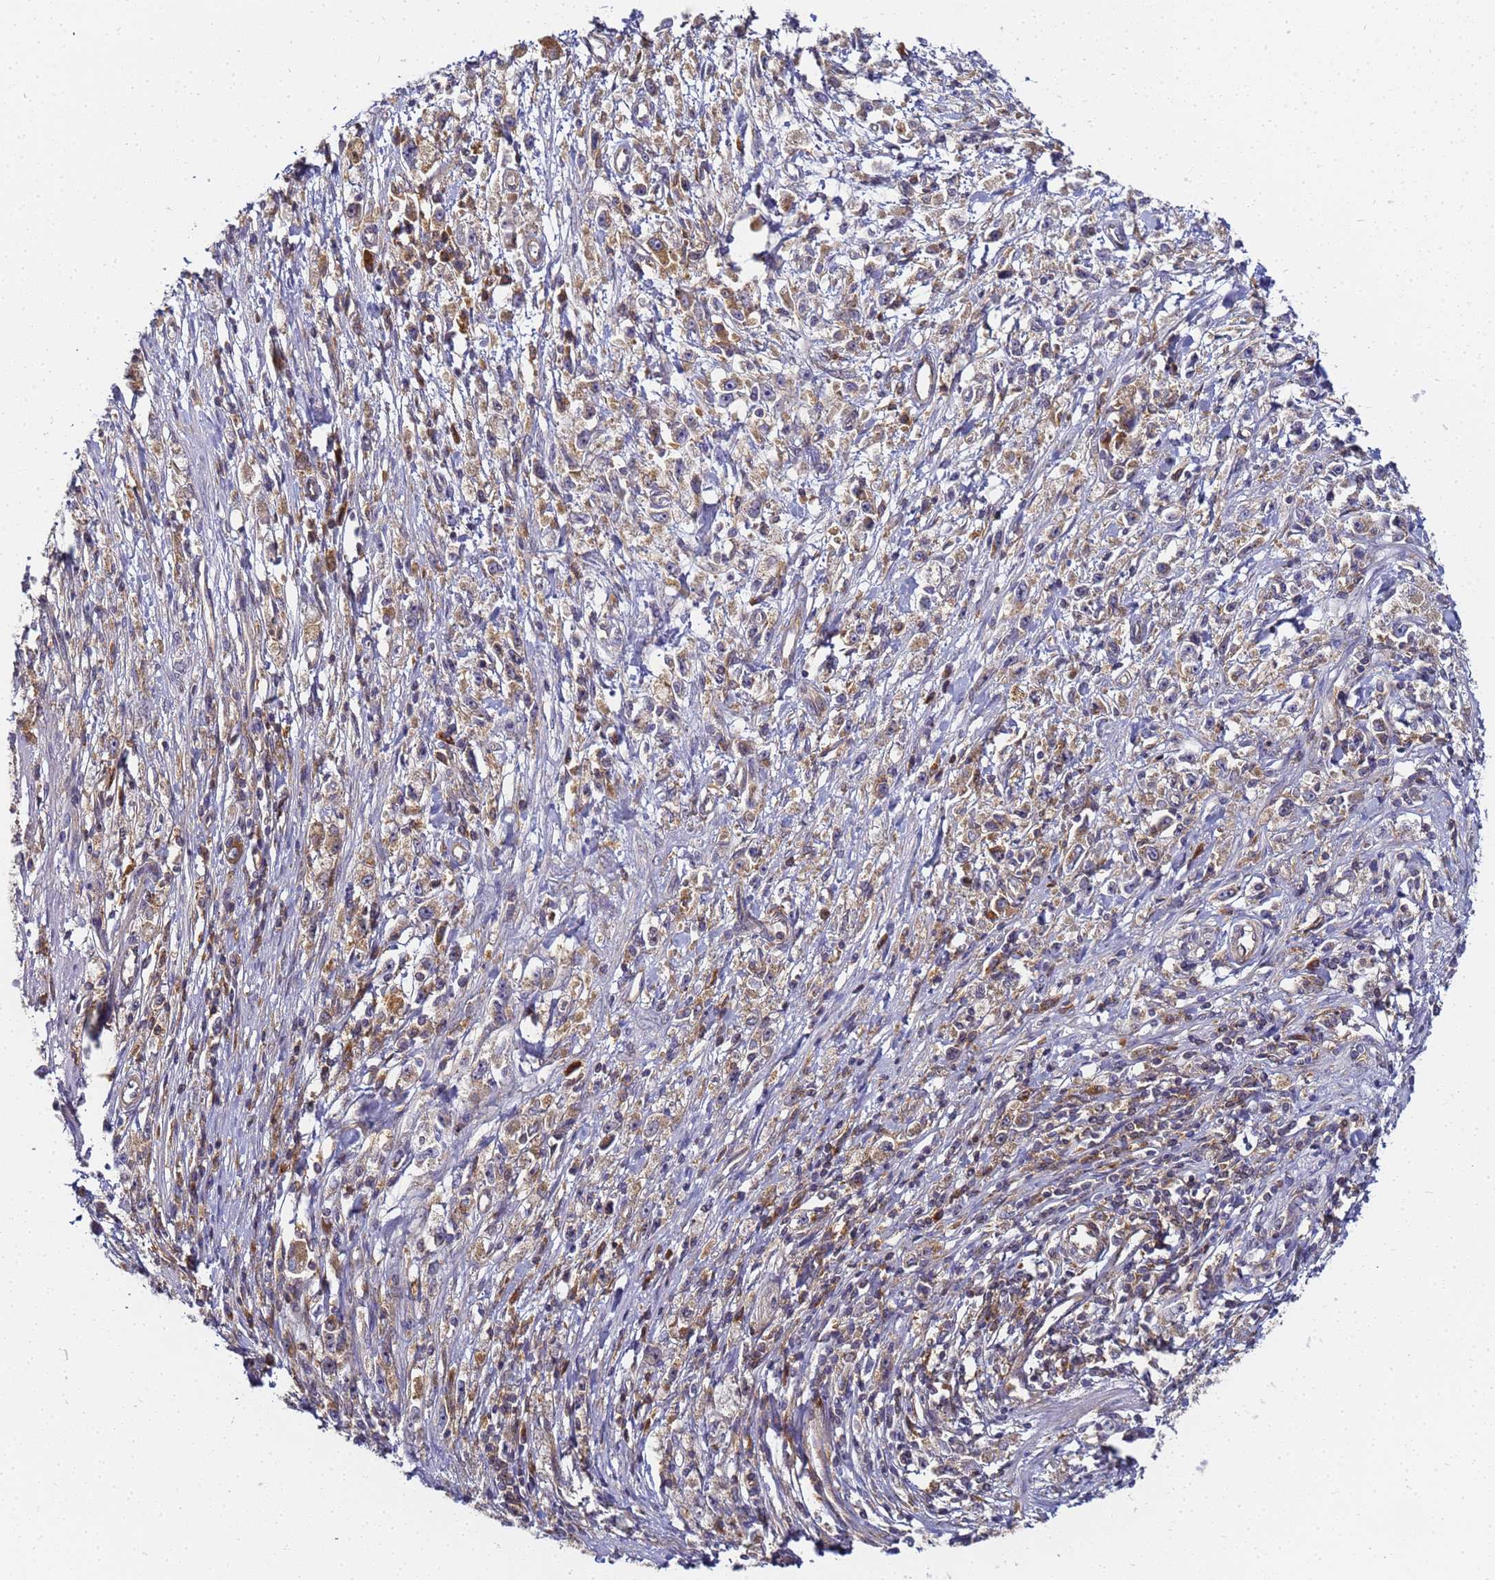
{"staining": {"intensity": "weak", "quantity": ">75%", "location": "cytoplasmic/membranous"}, "tissue": "stomach cancer", "cell_type": "Tumor cells", "image_type": "cancer", "snomed": [{"axis": "morphology", "description": "Adenocarcinoma, NOS"}, {"axis": "topography", "description": "Stomach"}], "caption": "Brown immunohistochemical staining in human stomach cancer exhibits weak cytoplasmic/membranous staining in about >75% of tumor cells. (brown staining indicates protein expression, while blue staining denotes nuclei).", "gene": "CHM", "patient": {"sex": "female", "age": 59}}